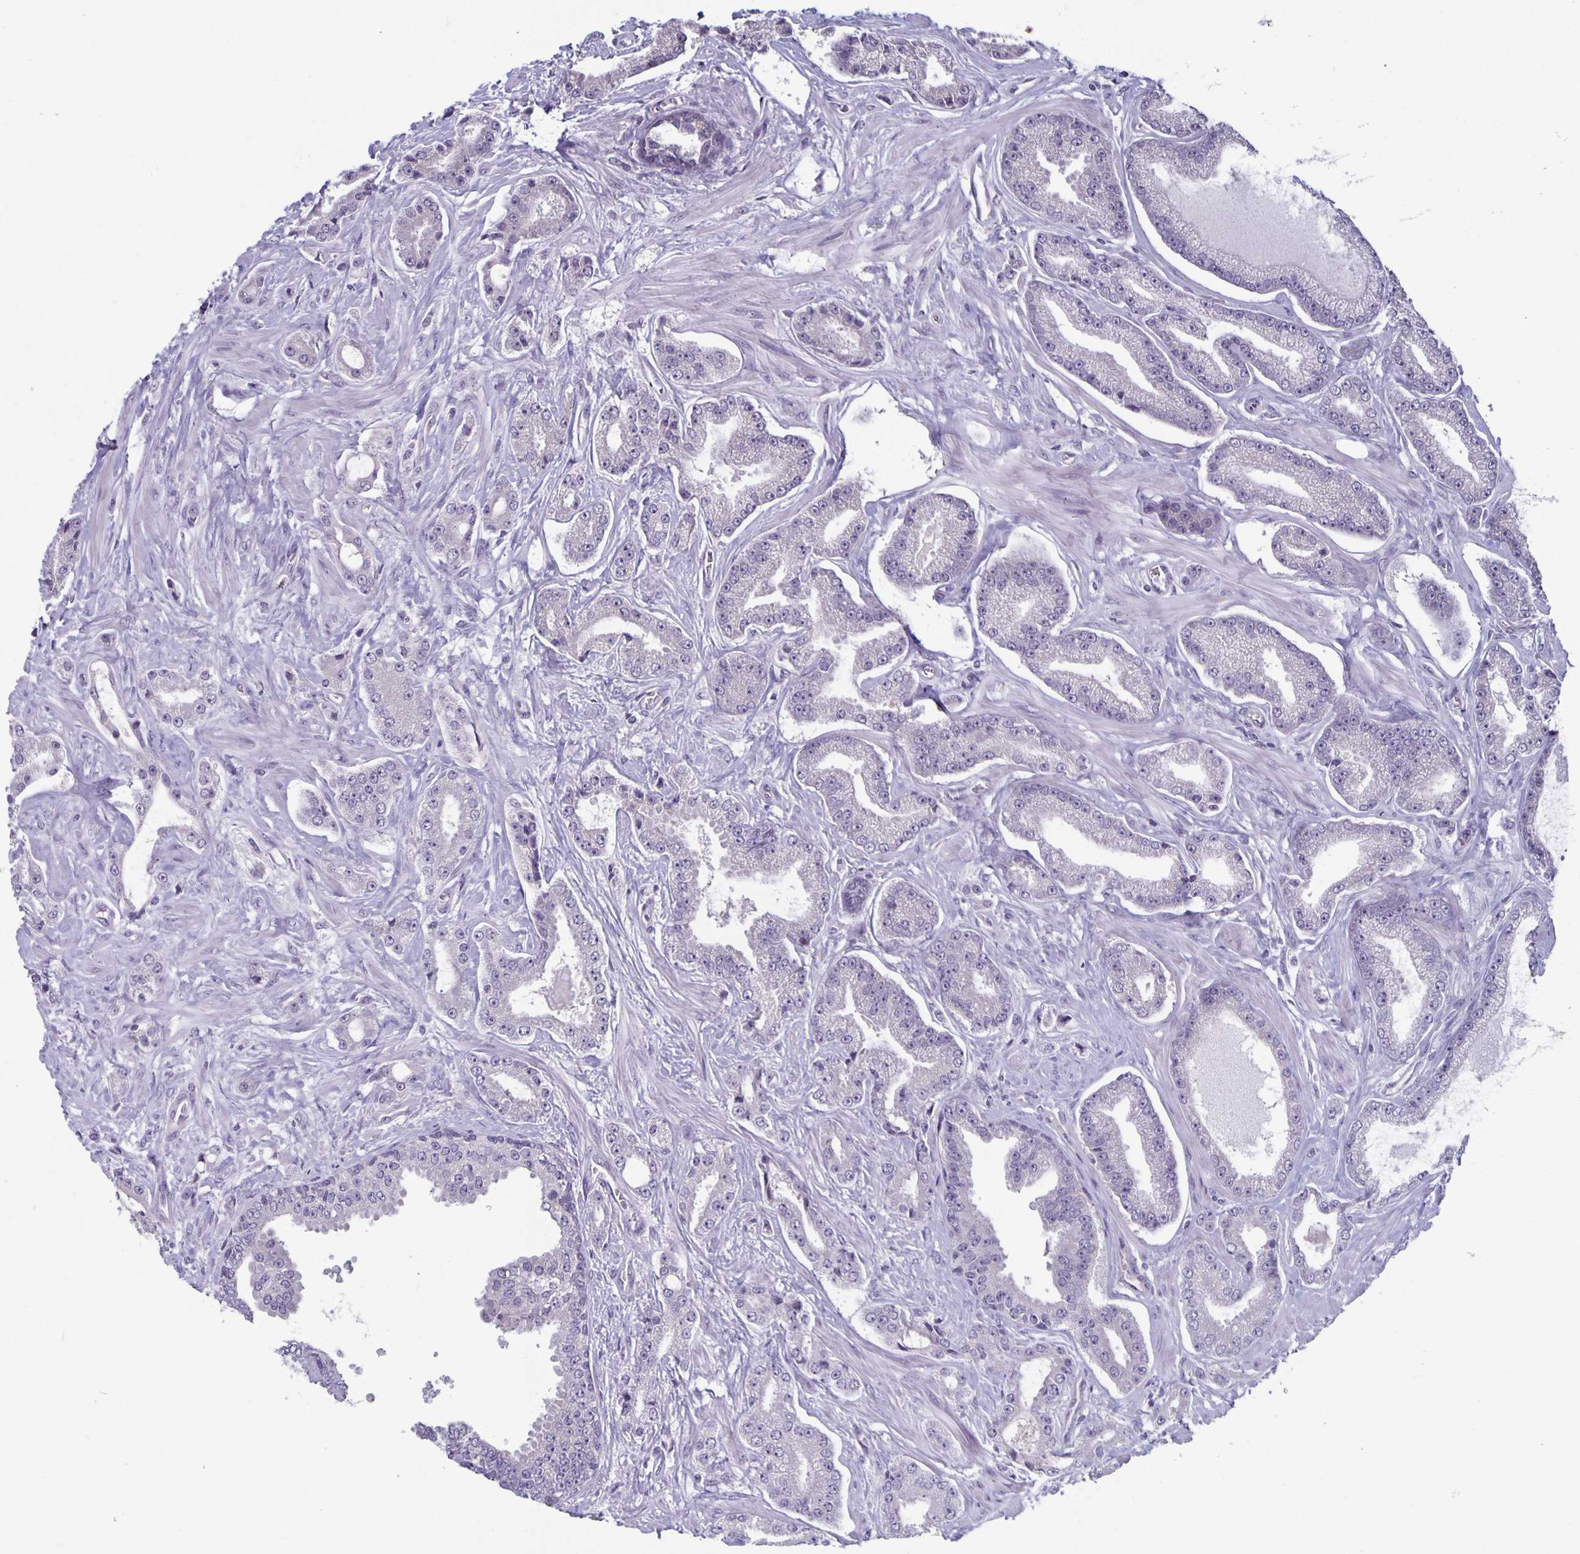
{"staining": {"intensity": "negative", "quantity": "none", "location": "none"}, "tissue": "prostate cancer", "cell_type": "Tumor cells", "image_type": "cancer", "snomed": [{"axis": "morphology", "description": "Adenocarcinoma, Low grade"}, {"axis": "topography", "description": "Prostate"}], "caption": "The histopathology image exhibits no significant staining in tumor cells of low-grade adenocarcinoma (prostate). (Brightfield microscopy of DAB immunohistochemistry (IHC) at high magnification).", "gene": "PLCB3", "patient": {"sex": "male", "age": 55}}